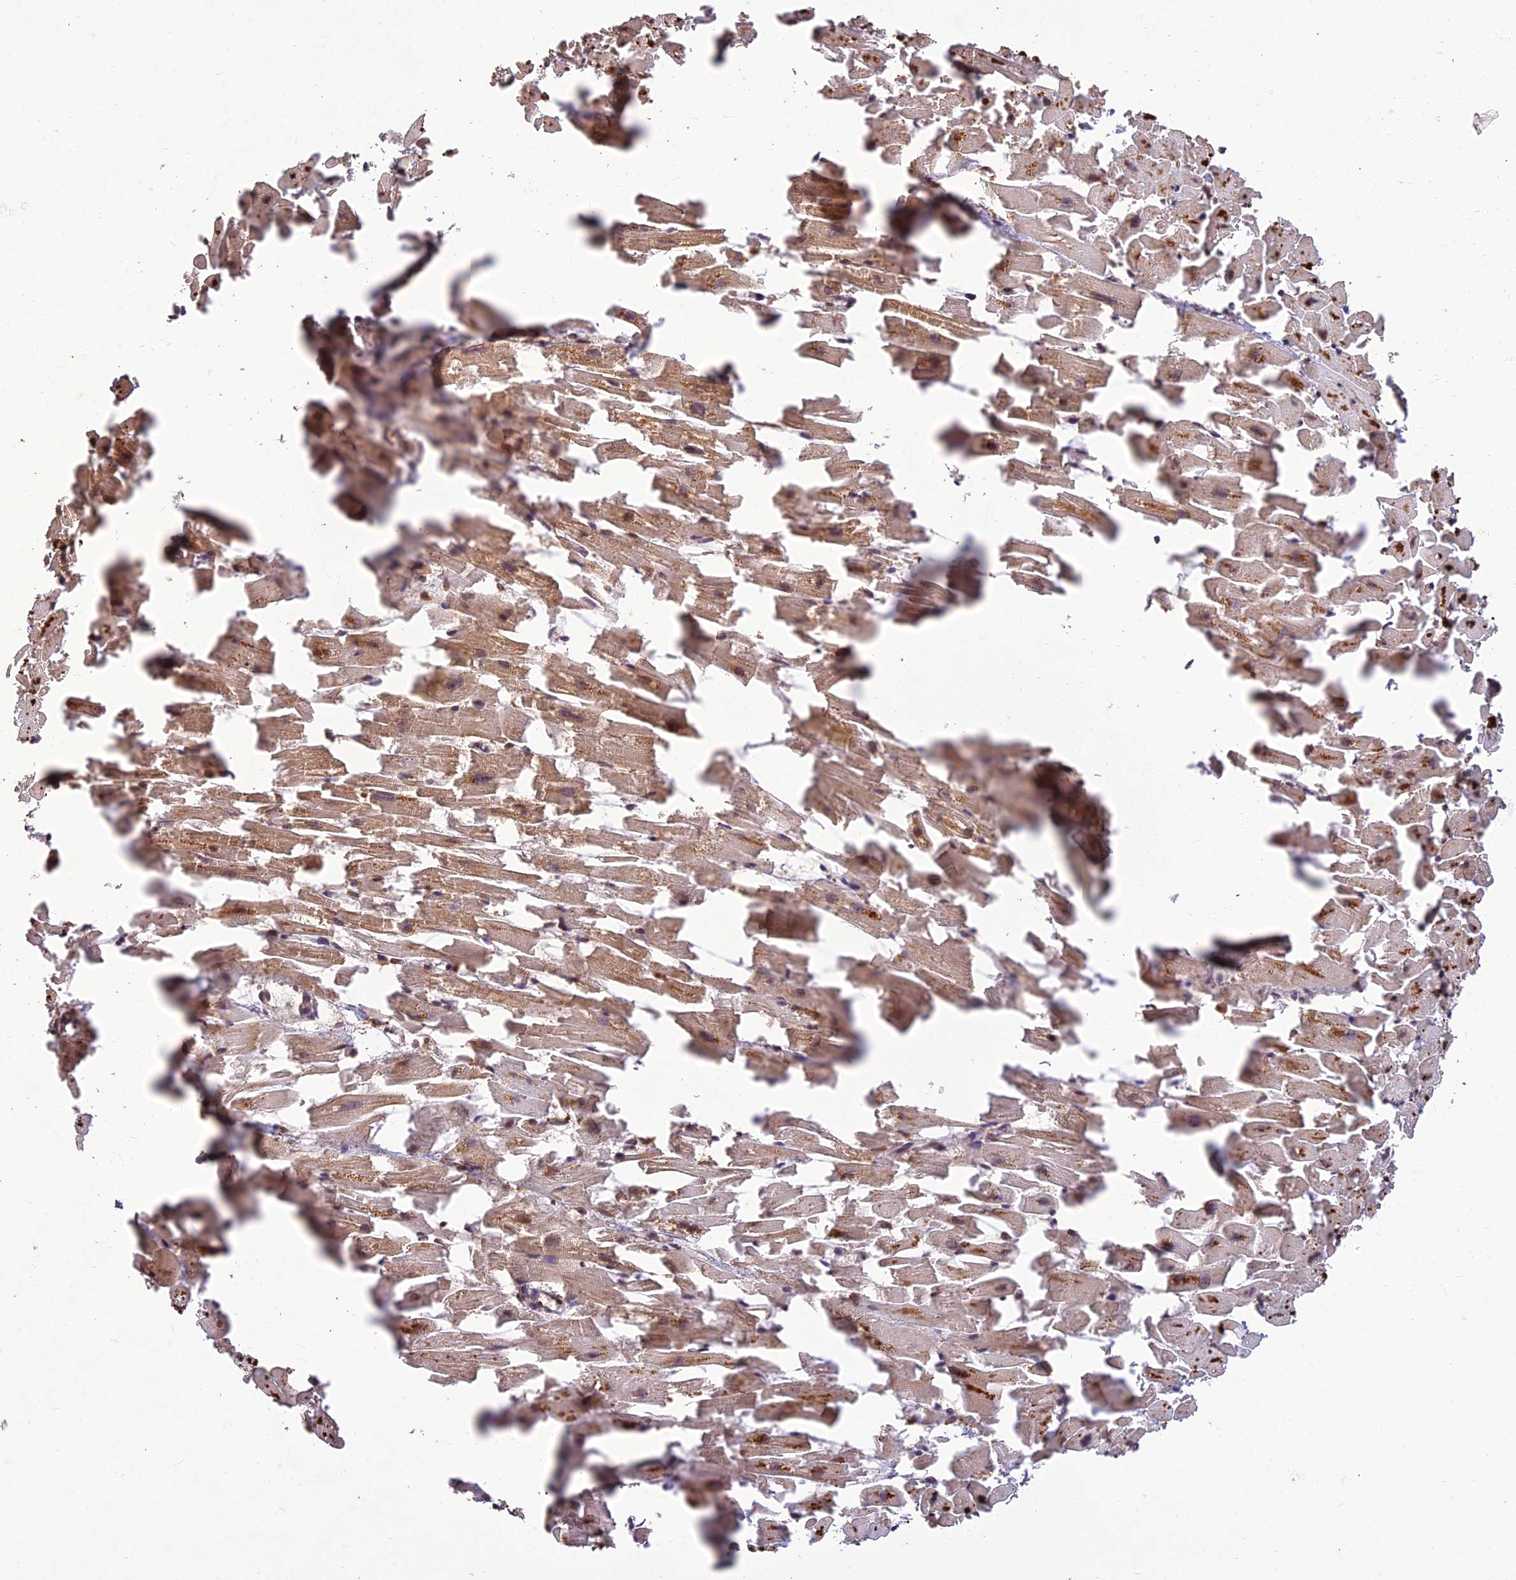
{"staining": {"intensity": "moderate", "quantity": ">75%", "location": "cytoplasmic/membranous"}, "tissue": "heart muscle", "cell_type": "Cardiomyocytes", "image_type": "normal", "snomed": [{"axis": "morphology", "description": "Normal tissue, NOS"}, {"axis": "topography", "description": "Heart"}], "caption": "Approximately >75% of cardiomyocytes in unremarkable heart muscle exhibit moderate cytoplasmic/membranous protein staining as visualized by brown immunohistochemical staining.", "gene": "CORO1C", "patient": {"sex": "female", "age": 64}}